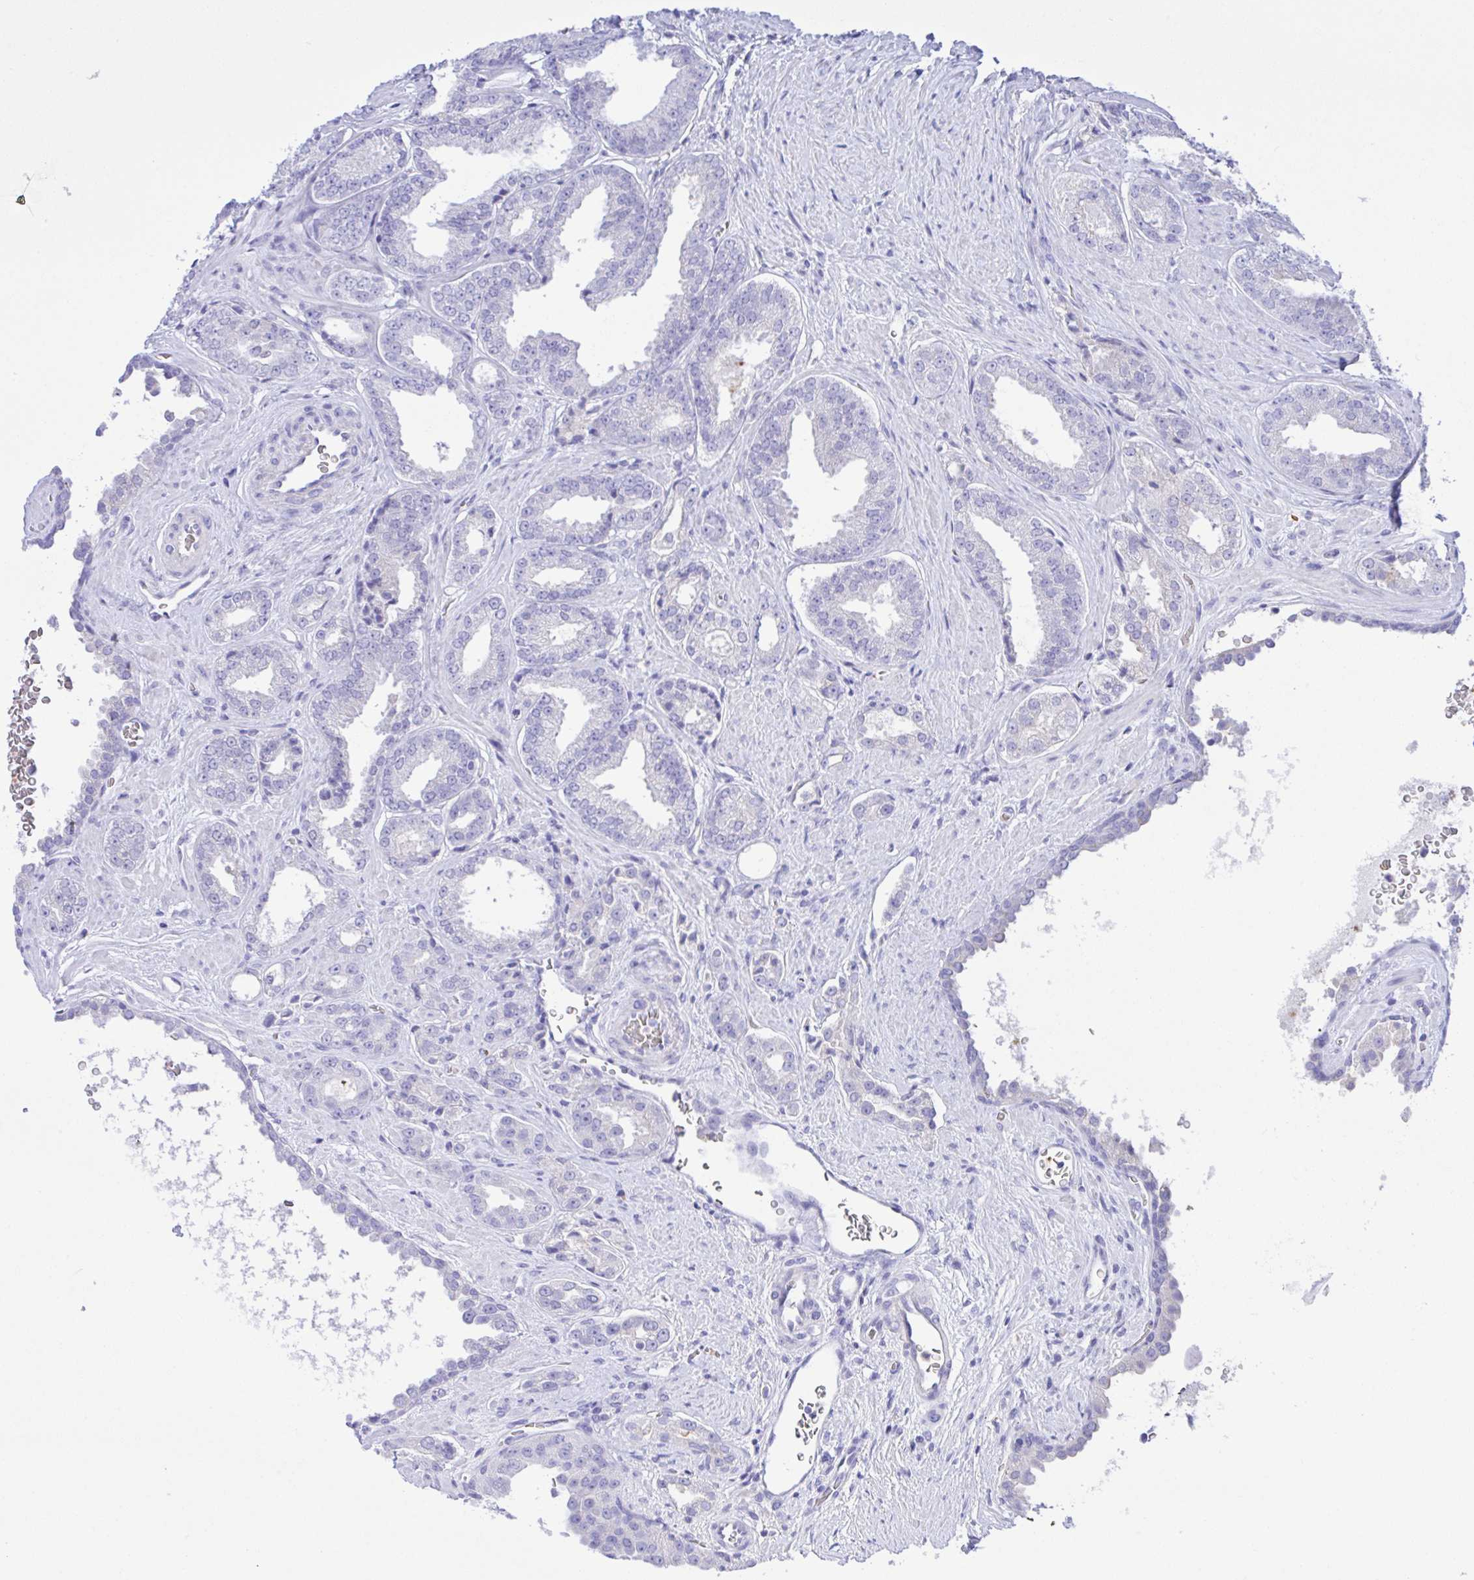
{"staining": {"intensity": "negative", "quantity": "none", "location": "none"}, "tissue": "prostate cancer", "cell_type": "Tumor cells", "image_type": "cancer", "snomed": [{"axis": "morphology", "description": "Adenocarcinoma, Low grade"}, {"axis": "topography", "description": "Prostate"}], "caption": "A micrograph of prostate cancer (low-grade adenocarcinoma) stained for a protein shows no brown staining in tumor cells.", "gene": "ZNF221", "patient": {"sex": "male", "age": 67}}